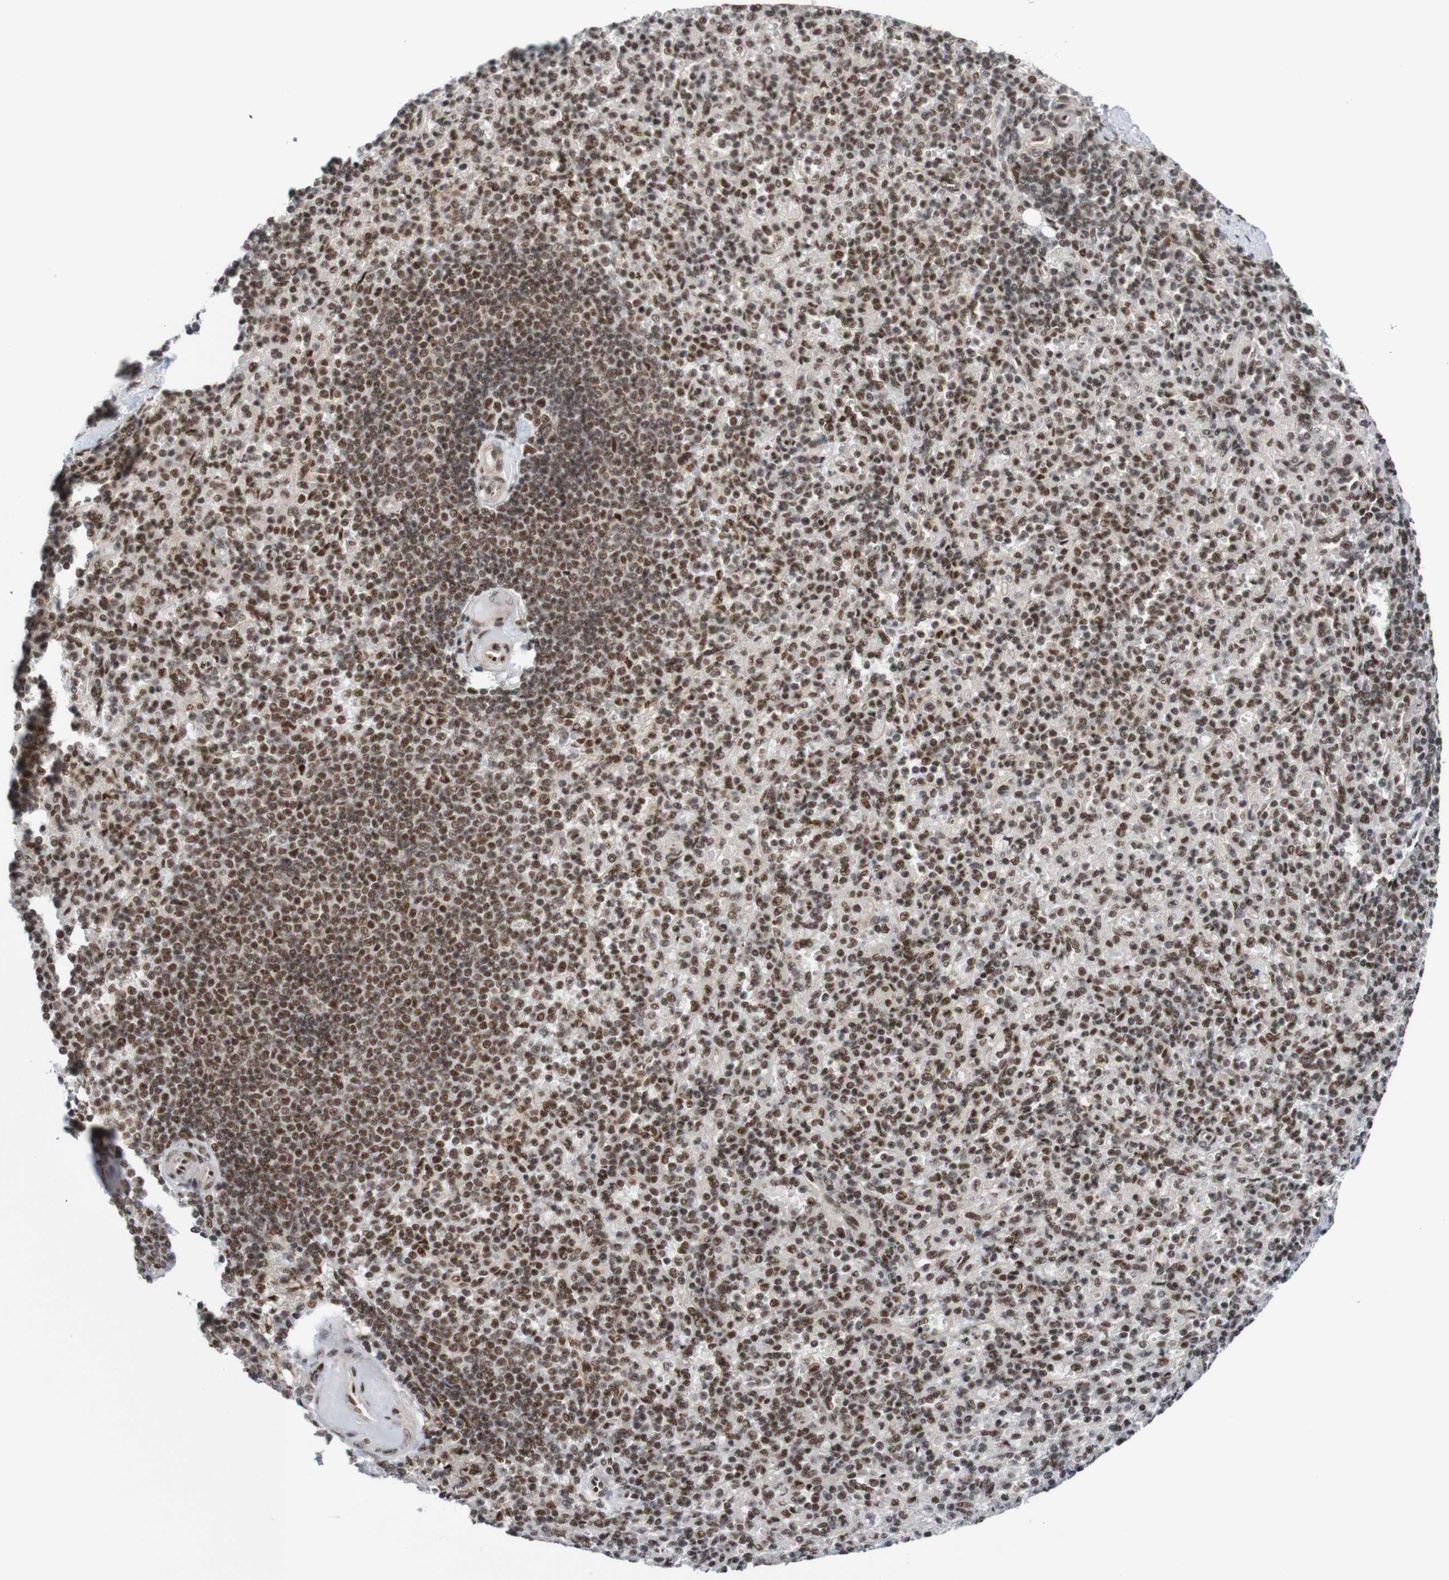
{"staining": {"intensity": "moderate", "quantity": ">75%", "location": "nuclear"}, "tissue": "spleen", "cell_type": "Cells in red pulp", "image_type": "normal", "snomed": [{"axis": "morphology", "description": "Normal tissue, NOS"}, {"axis": "topography", "description": "Spleen"}], "caption": "An image of spleen stained for a protein reveals moderate nuclear brown staining in cells in red pulp. (brown staining indicates protein expression, while blue staining denotes nuclei).", "gene": "CDC5L", "patient": {"sex": "female", "age": 74}}